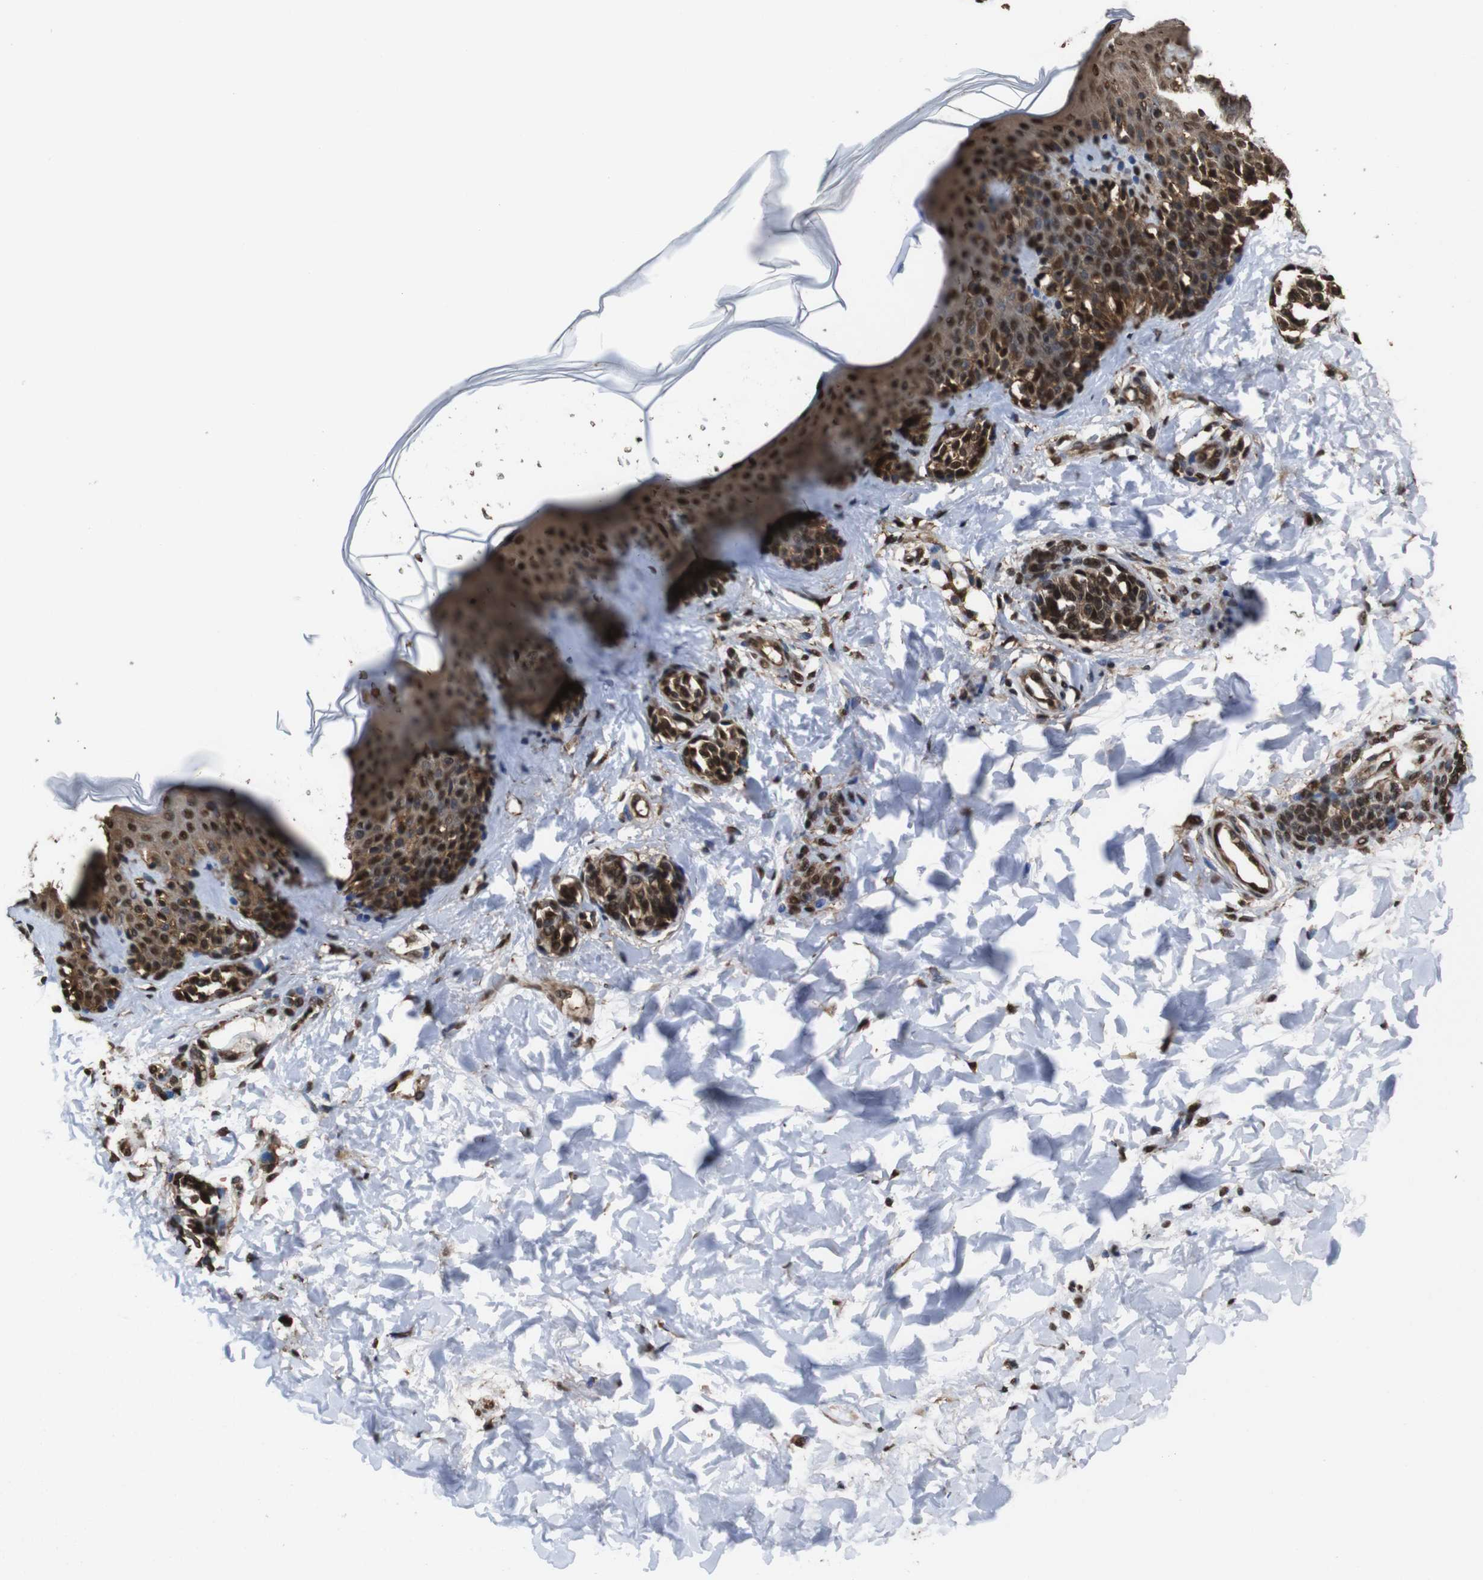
{"staining": {"intensity": "strong", "quantity": ">75%", "location": "cytoplasmic/membranous,nuclear"}, "tissue": "skin", "cell_type": "Fibroblasts", "image_type": "normal", "snomed": [{"axis": "morphology", "description": "Normal tissue, NOS"}, {"axis": "topography", "description": "Skin"}], "caption": "Fibroblasts demonstrate high levels of strong cytoplasmic/membranous,nuclear positivity in approximately >75% of cells in unremarkable skin.", "gene": "VCP", "patient": {"sex": "male", "age": 16}}